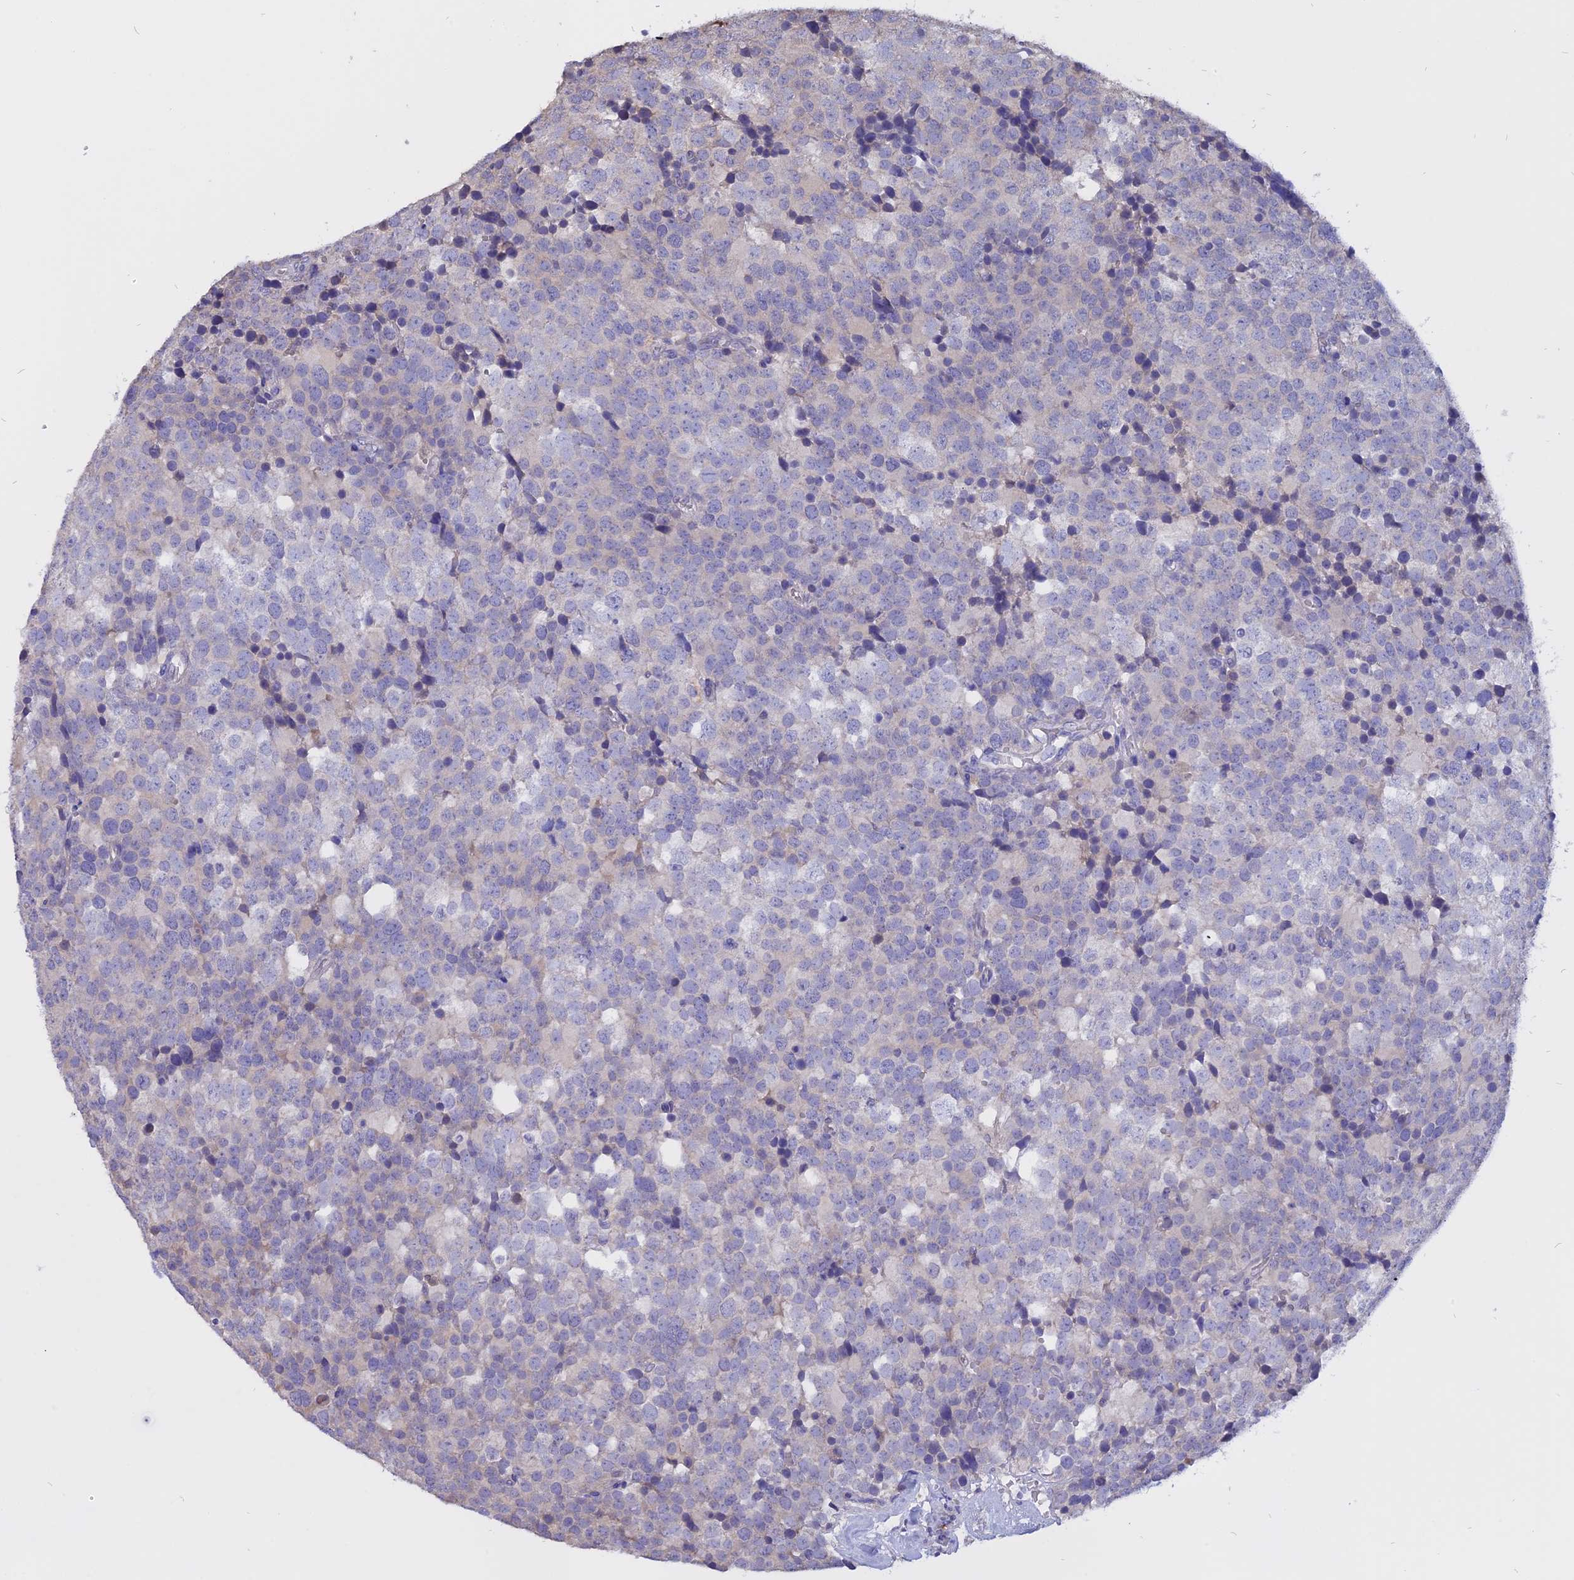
{"staining": {"intensity": "negative", "quantity": "none", "location": "none"}, "tissue": "testis cancer", "cell_type": "Tumor cells", "image_type": "cancer", "snomed": [{"axis": "morphology", "description": "Seminoma, NOS"}, {"axis": "topography", "description": "Testis"}], "caption": "The photomicrograph exhibits no staining of tumor cells in testis seminoma.", "gene": "CARMIL2", "patient": {"sex": "male", "age": 71}}